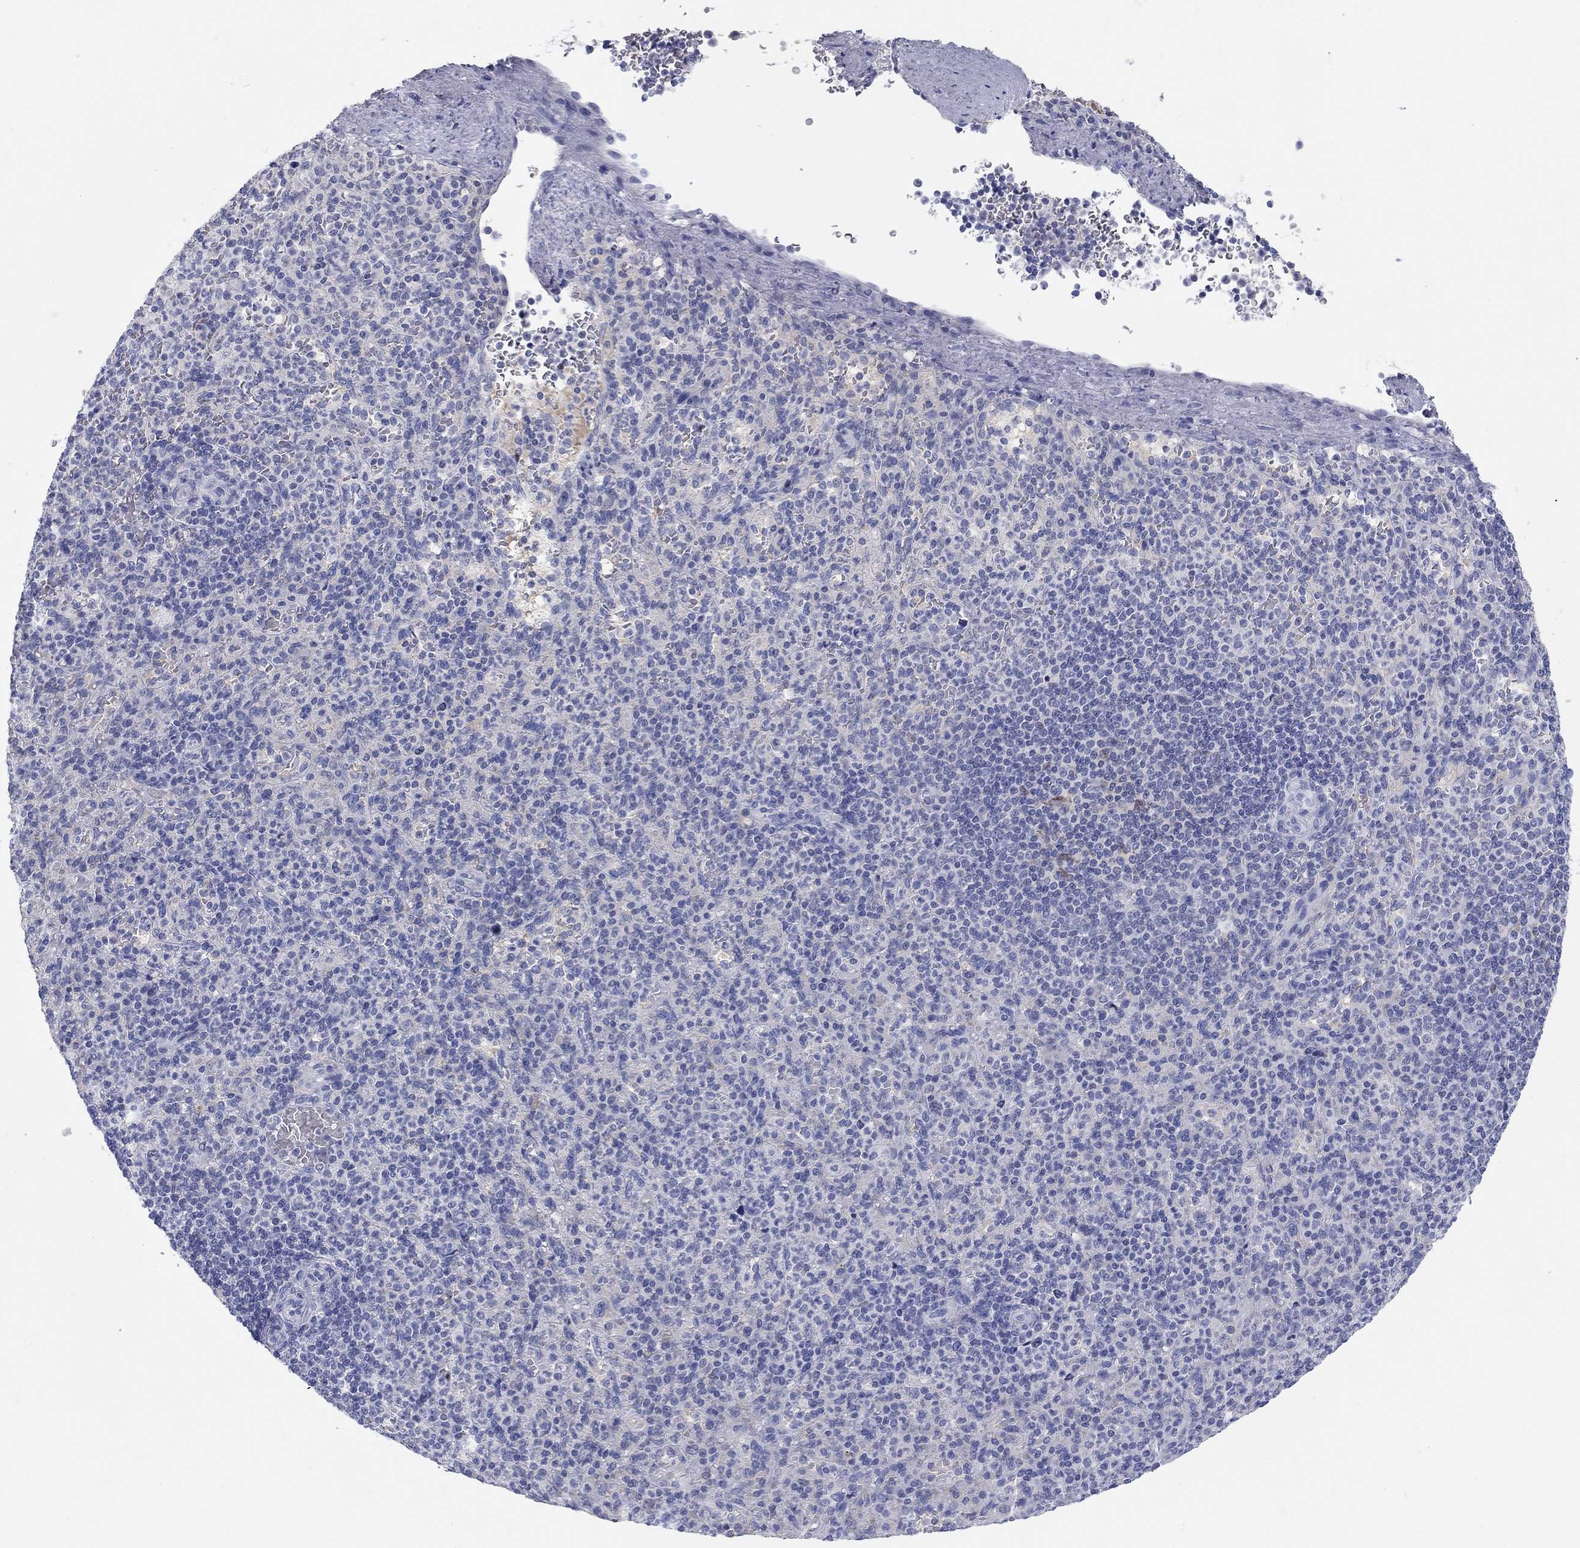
{"staining": {"intensity": "negative", "quantity": "none", "location": "none"}, "tissue": "spleen", "cell_type": "Cells in red pulp", "image_type": "normal", "snomed": [{"axis": "morphology", "description": "Normal tissue, NOS"}, {"axis": "topography", "description": "Spleen"}], "caption": "High magnification brightfield microscopy of benign spleen stained with DAB (brown) and counterstained with hematoxylin (blue): cells in red pulp show no significant positivity. (DAB (3,3'-diaminobenzidine) IHC, high magnification).", "gene": "CPNE6", "patient": {"sex": "female", "age": 74}}